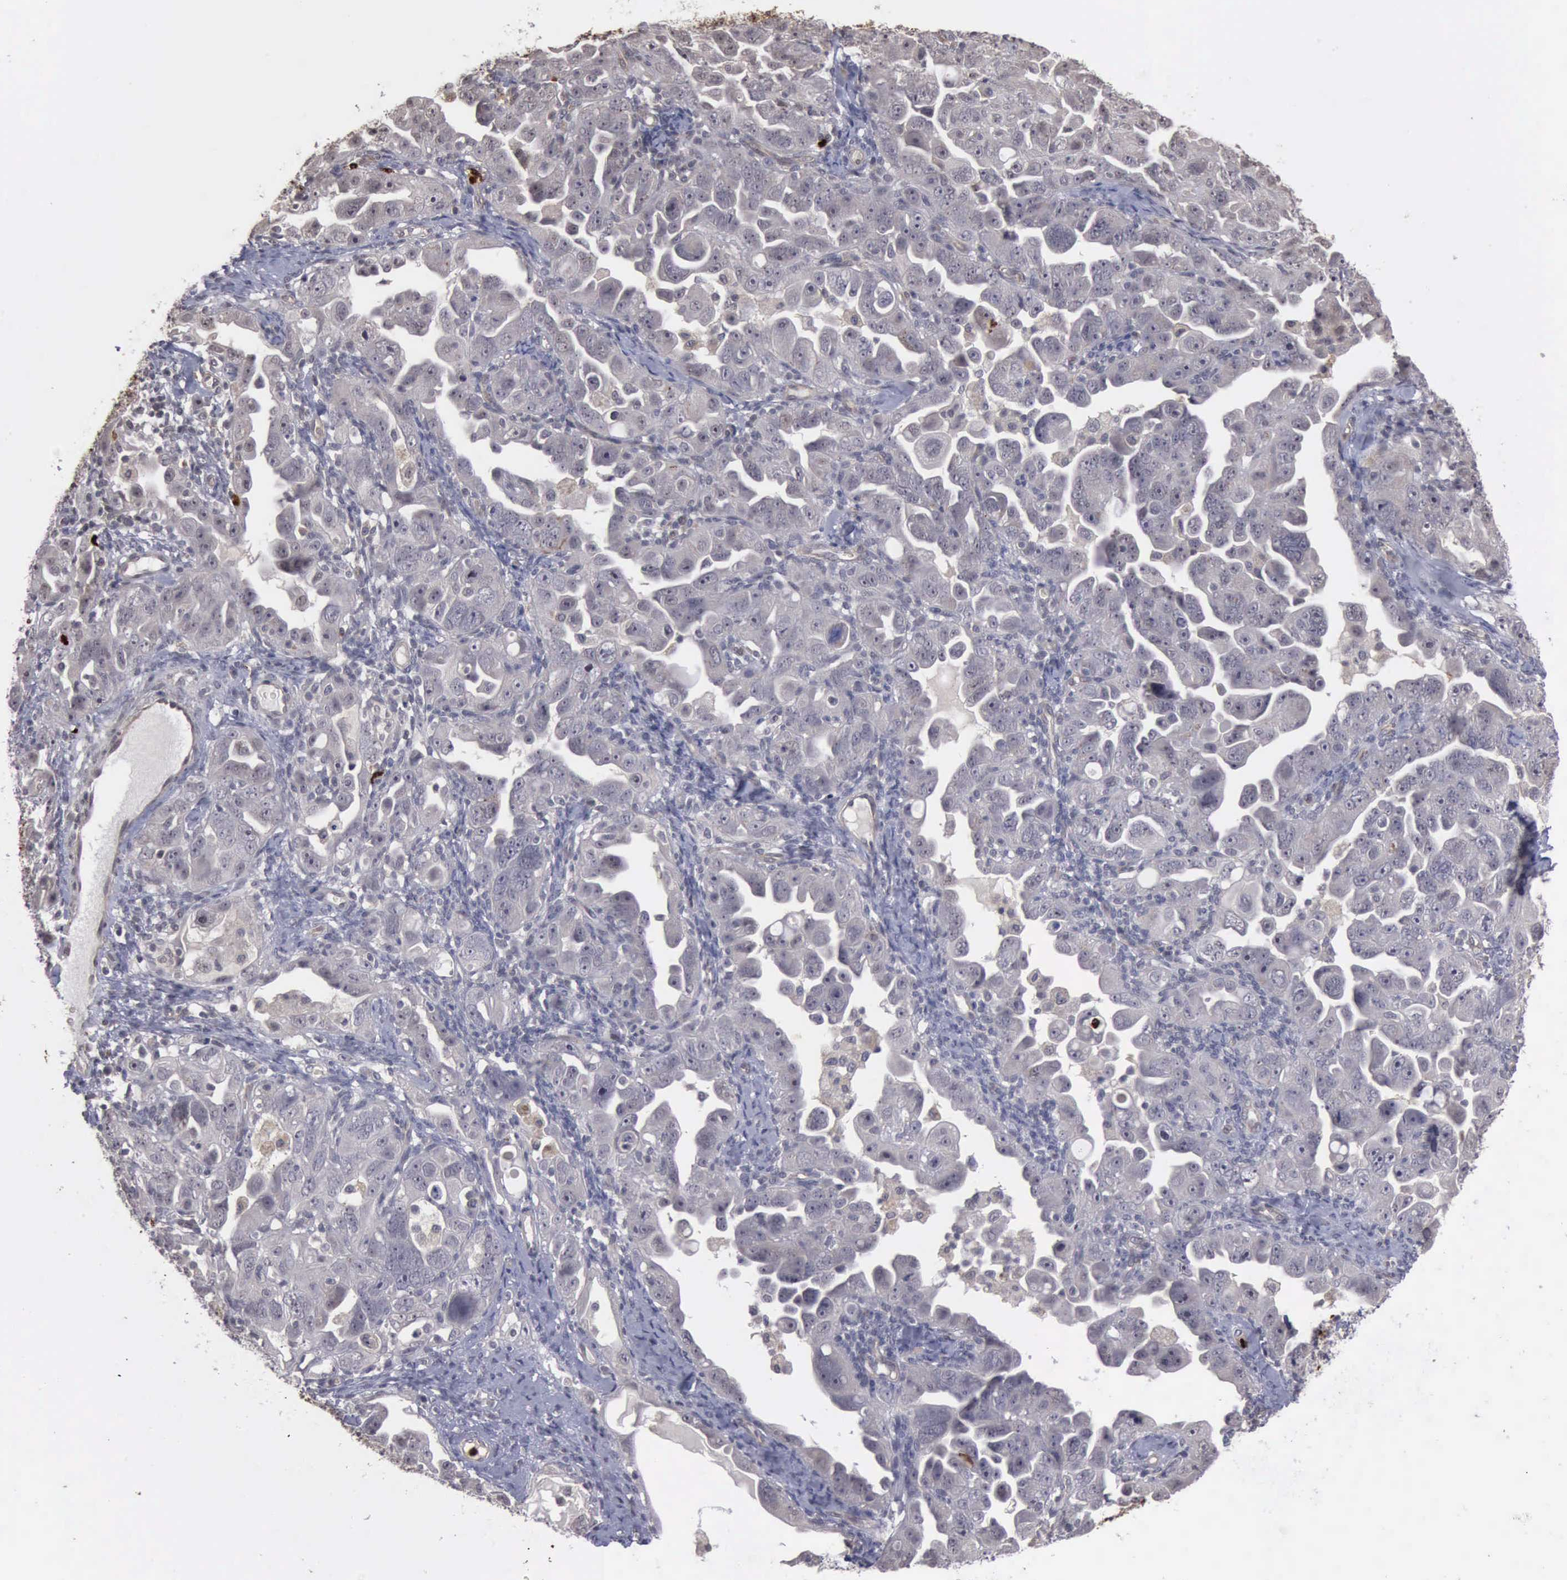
{"staining": {"intensity": "negative", "quantity": "none", "location": "none"}, "tissue": "ovarian cancer", "cell_type": "Tumor cells", "image_type": "cancer", "snomed": [{"axis": "morphology", "description": "Cystadenocarcinoma, serous, NOS"}, {"axis": "topography", "description": "Ovary"}], "caption": "Tumor cells are negative for protein expression in human ovarian cancer (serous cystadenocarcinoma). Brightfield microscopy of immunohistochemistry stained with DAB (brown) and hematoxylin (blue), captured at high magnification.", "gene": "MMP9", "patient": {"sex": "female", "age": 66}}